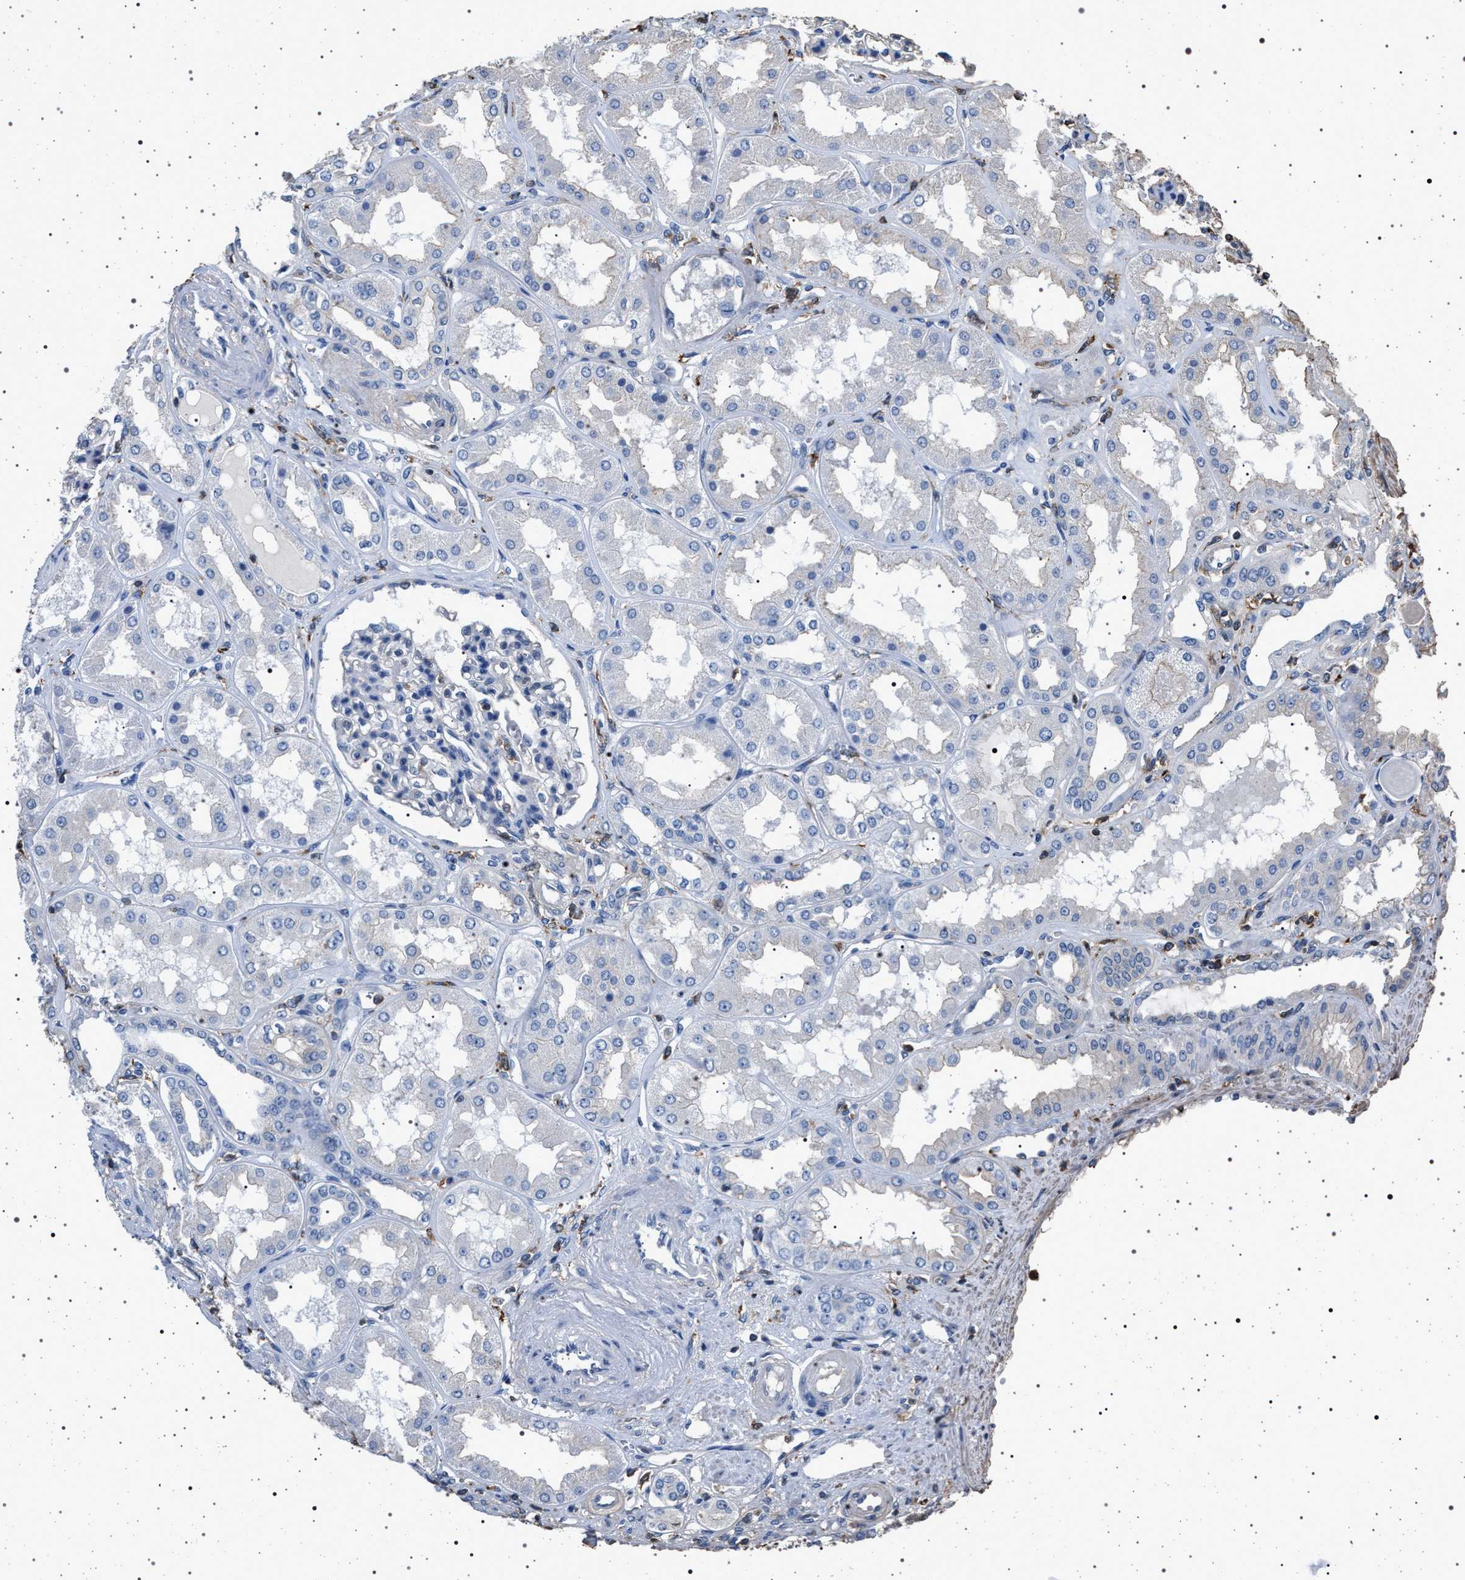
{"staining": {"intensity": "negative", "quantity": "none", "location": "none"}, "tissue": "kidney", "cell_type": "Cells in glomeruli", "image_type": "normal", "snomed": [{"axis": "morphology", "description": "Normal tissue, NOS"}, {"axis": "topography", "description": "Kidney"}], "caption": "This is an immunohistochemistry histopathology image of normal human kidney. There is no staining in cells in glomeruli.", "gene": "SMAP2", "patient": {"sex": "female", "age": 56}}